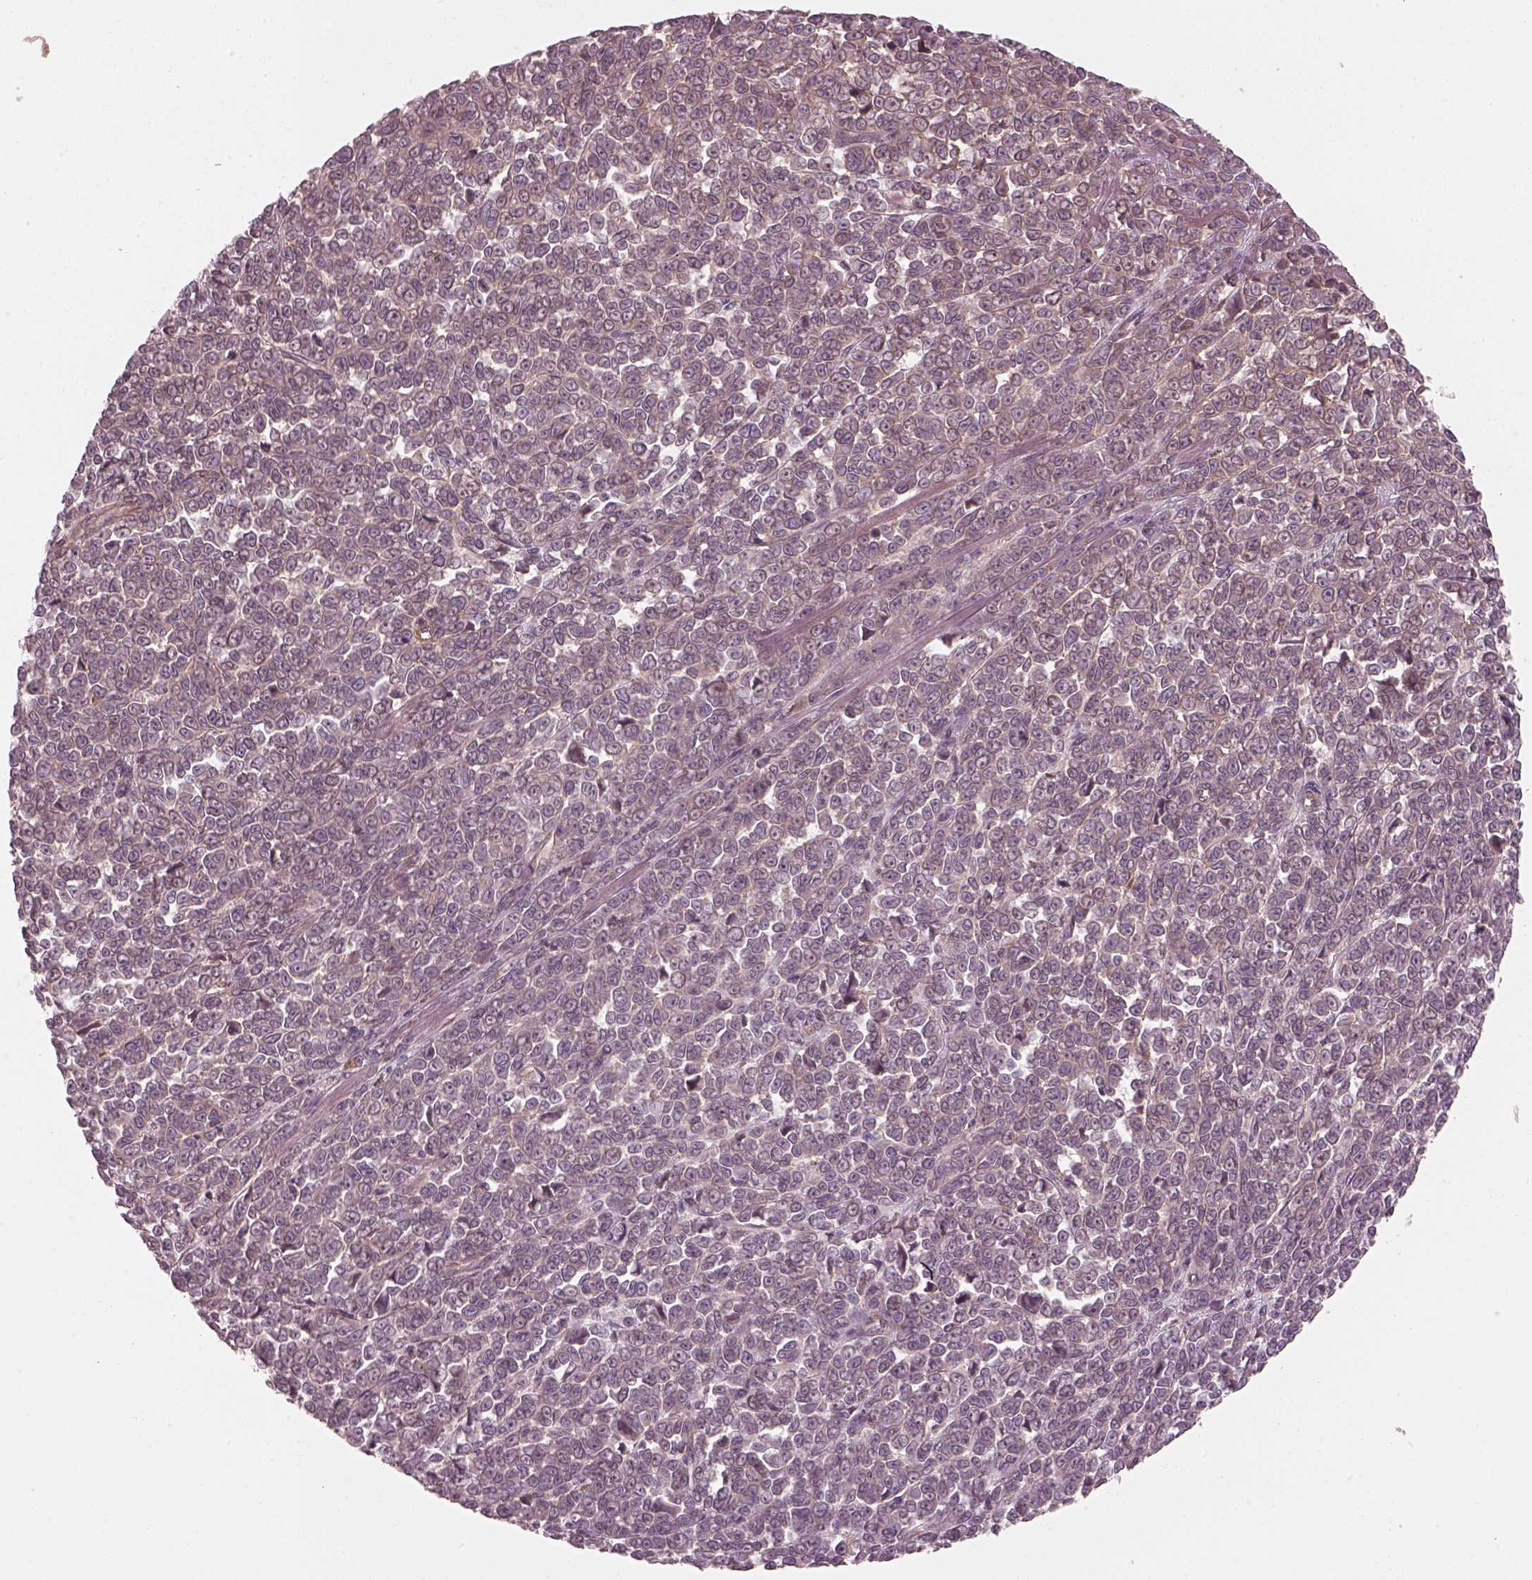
{"staining": {"intensity": "negative", "quantity": "none", "location": "none"}, "tissue": "melanoma", "cell_type": "Tumor cells", "image_type": "cancer", "snomed": [{"axis": "morphology", "description": "Malignant melanoma, NOS"}, {"axis": "topography", "description": "Skin"}], "caption": "Human melanoma stained for a protein using immunohistochemistry exhibits no staining in tumor cells.", "gene": "FAM107B", "patient": {"sex": "female", "age": 95}}